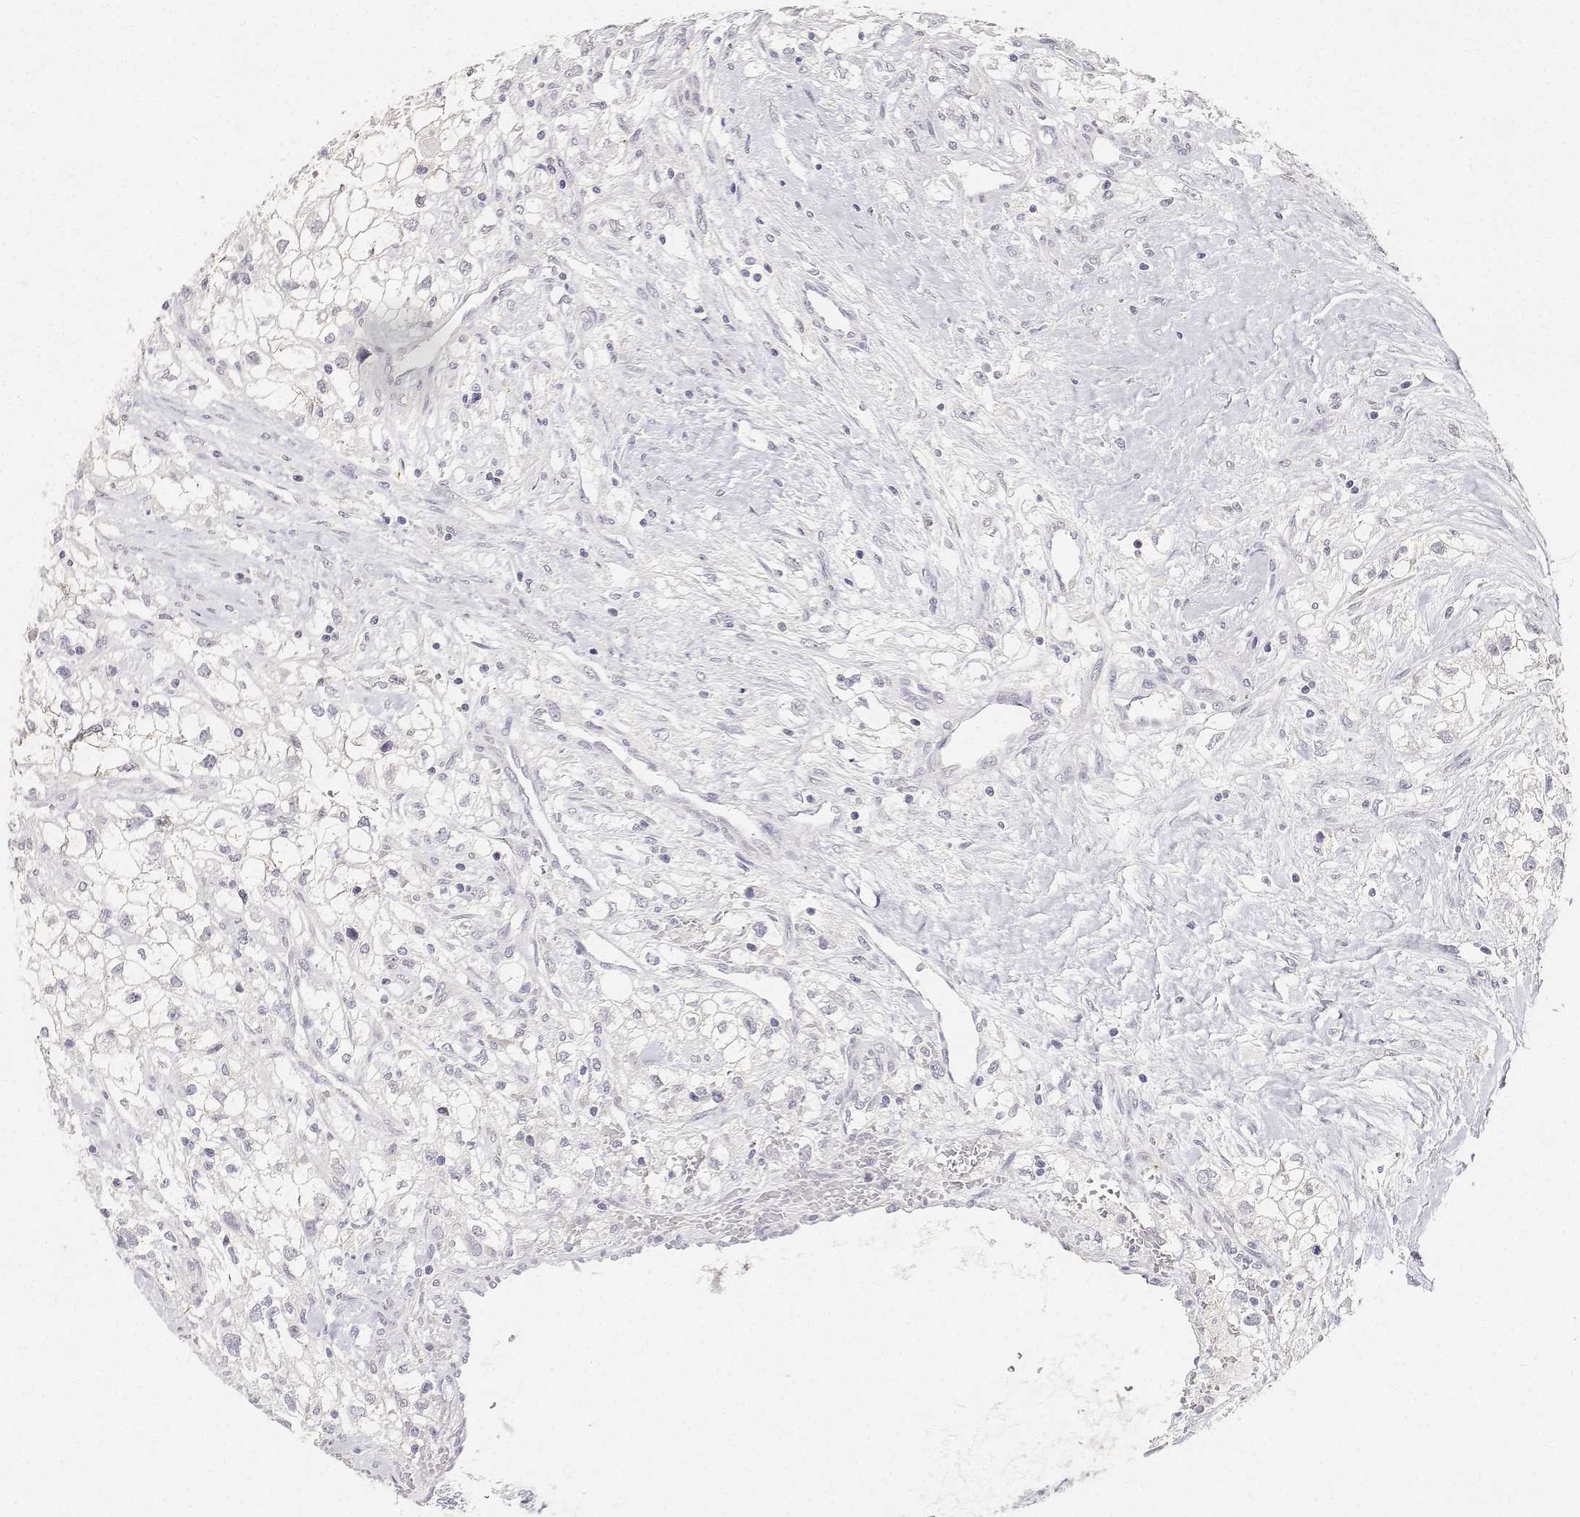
{"staining": {"intensity": "negative", "quantity": "none", "location": "none"}, "tissue": "renal cancer", "cell_type": "Tumor cells", "image_type": "cancer", "snomed": [{"axis": "morphology", "description": "Adenocarcinoma, NOS"}, {"axis": "topography", "description": "Kidney"}], "caption": "Tumor cells are negative for protein expression in human renal cancer (adenocarcinoma).", "gene": "PAEP", "patient": {"sex": "male", "age": 59}}